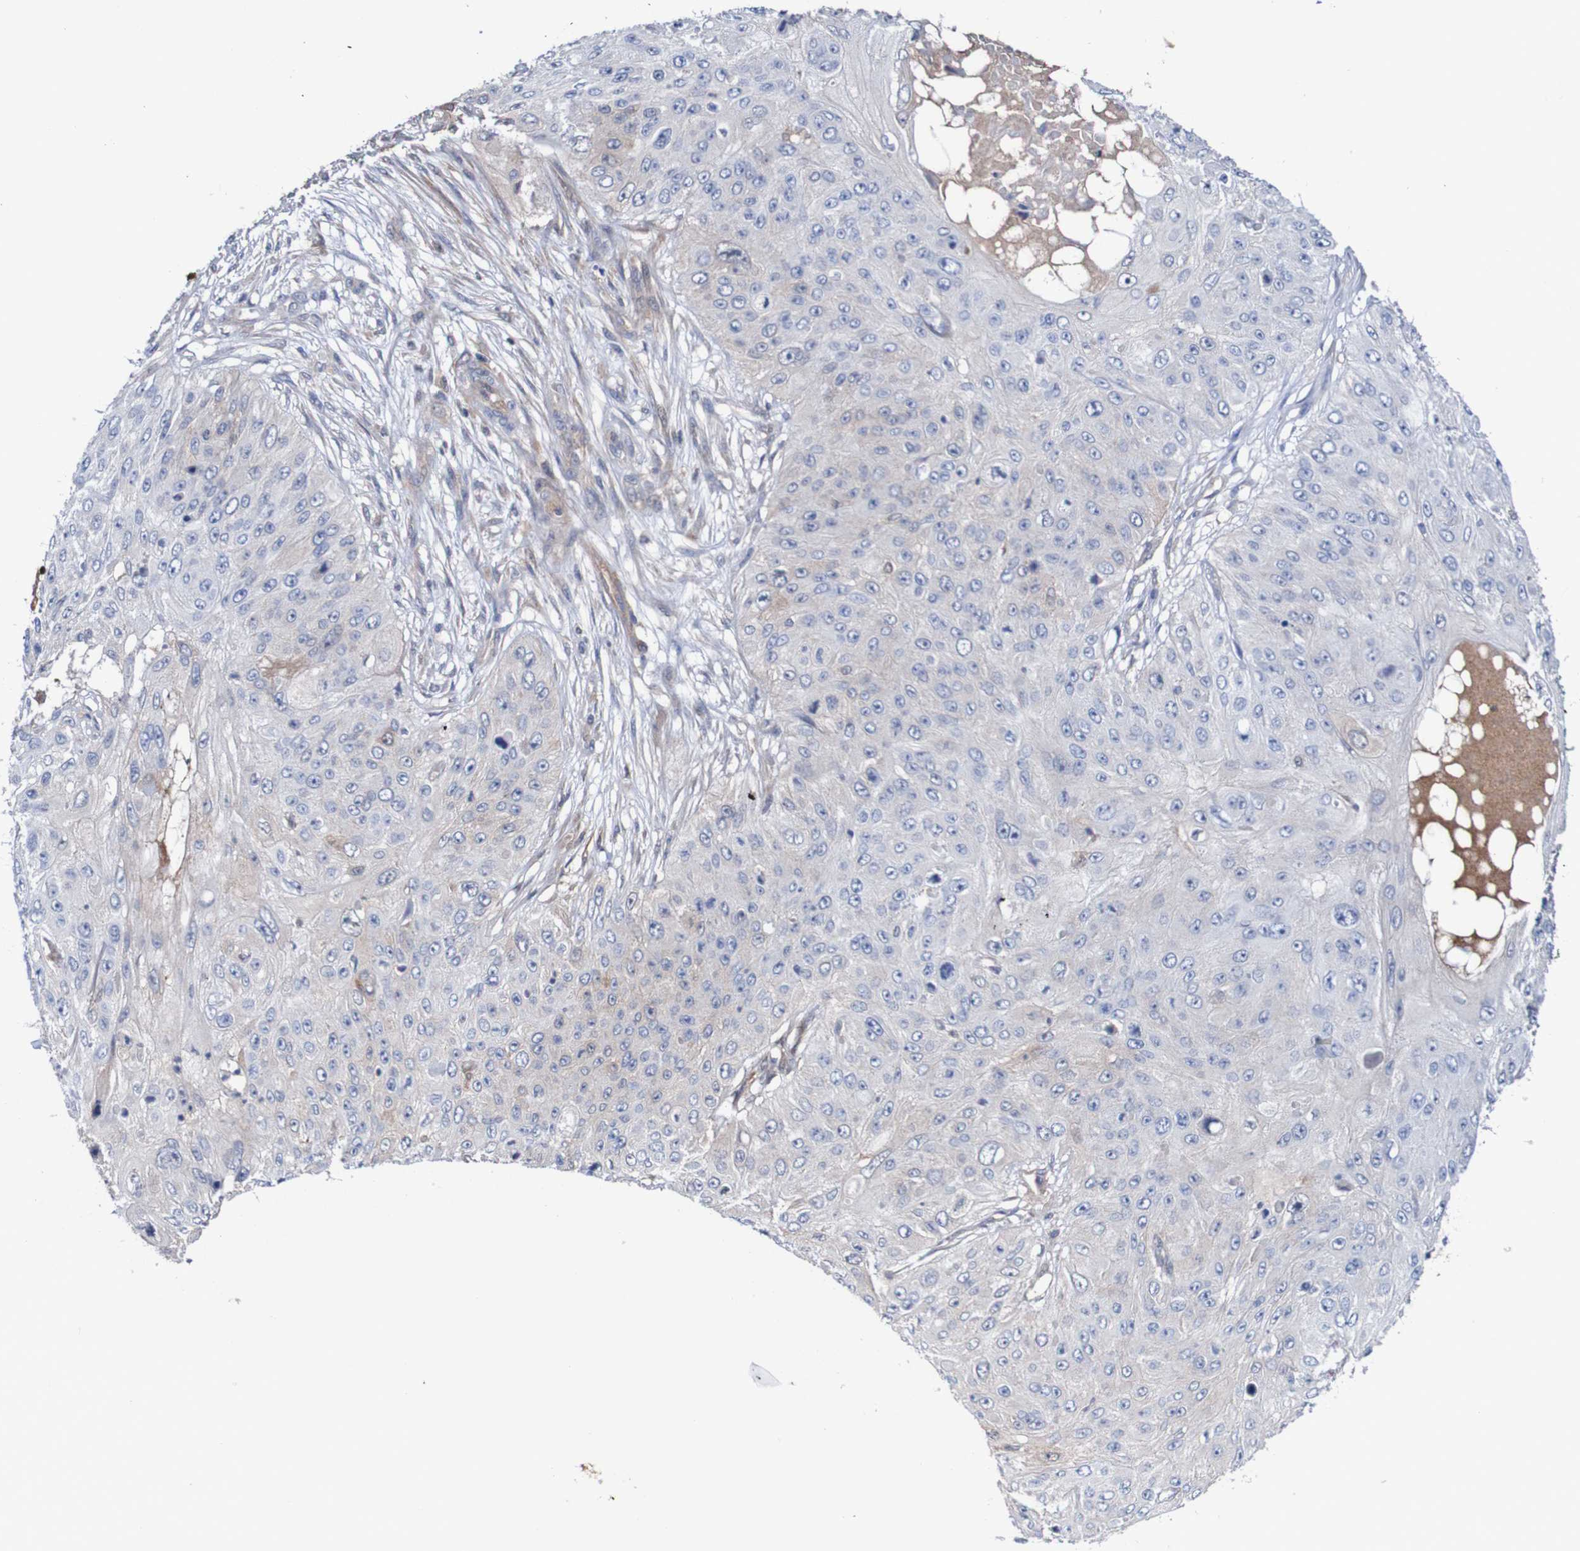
{"staining": {"intensity": "negative", "quantity": "none", "location": "none"}, "tissue": "skin cancer", "cell_type": "Tumor cells", "image_type": "cancer", "snomed": [{"axis": "morphology", "description": "Squamous cell carcinoma, NOS"}, {"axis": "topography", "description": "Skin"}], "caption": "Skin cancer (squamous cell carcinoma) was stained to show a protein in brown. There is no significant positivity in tumor cells. Brightfield microscopy of immunohistochemistry (IHC) stained with DAB (3,3'-diaminobenzidine) (brown) and hematoxylin (blue), captured at high magnification.", "gene": "RIGI", "patient": {"sex": "female", "age": 80}}